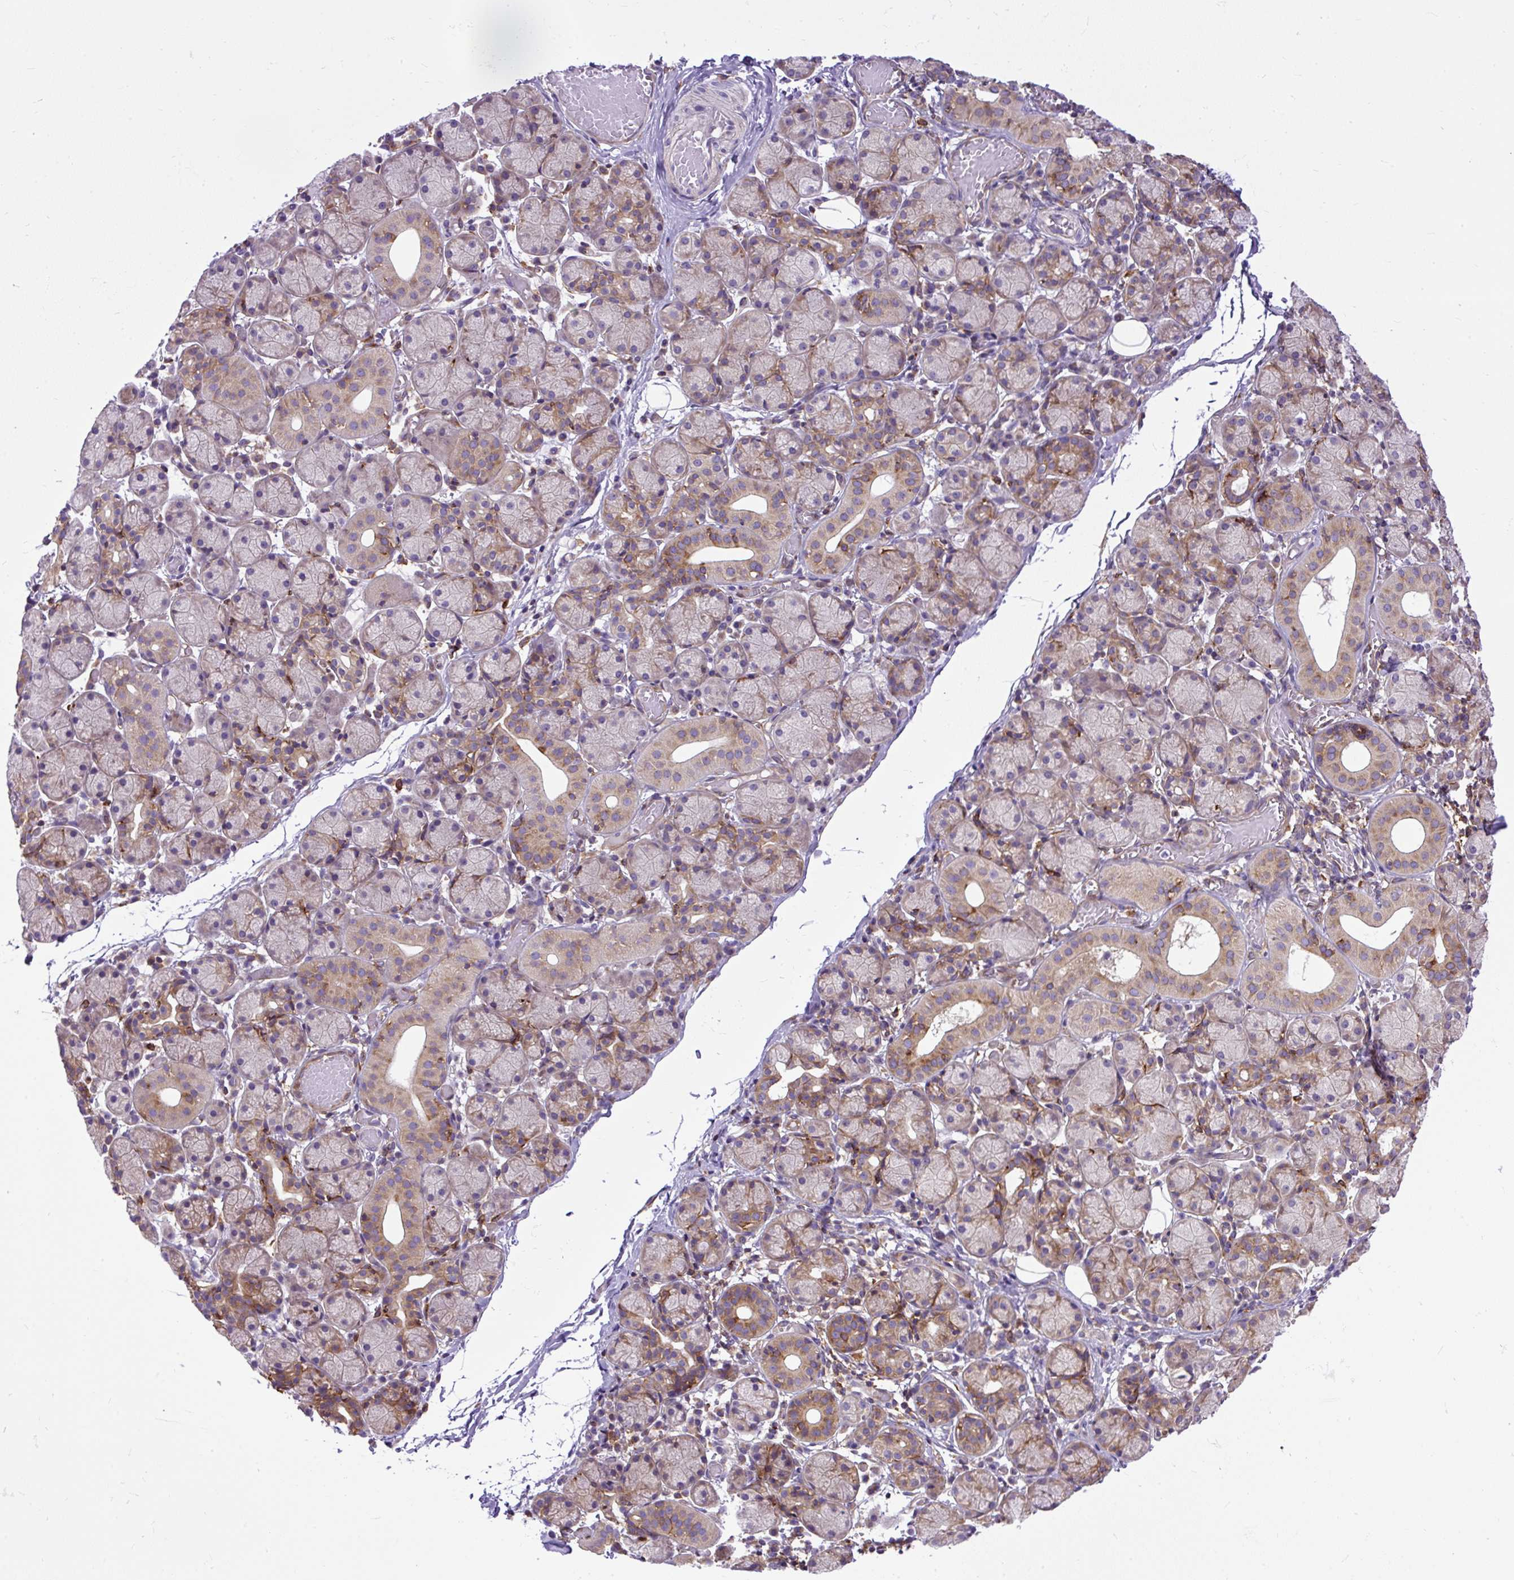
{"staining": {"intensity": "moderate", "quantity": "25%-75%", "location": "cytoplasmic/membranous"}, "tissue": "salivary gland", "cell_type": "Glandular cells", "image_type": "normal", "snomed": [{"axis": "morphology", "description": "Normal tissue, NOS"}, {"axis": "topography", "description": "Salivary gland"}], "caption": "This is a micrograph of immunohistochemistry (IHC) staining of benign salivary gland, which shows moderate staining in the cytoplasmic/membranous of glandular cells.", "gene": "MAP1S", "patient": {"sex": "female", "age": 24}}